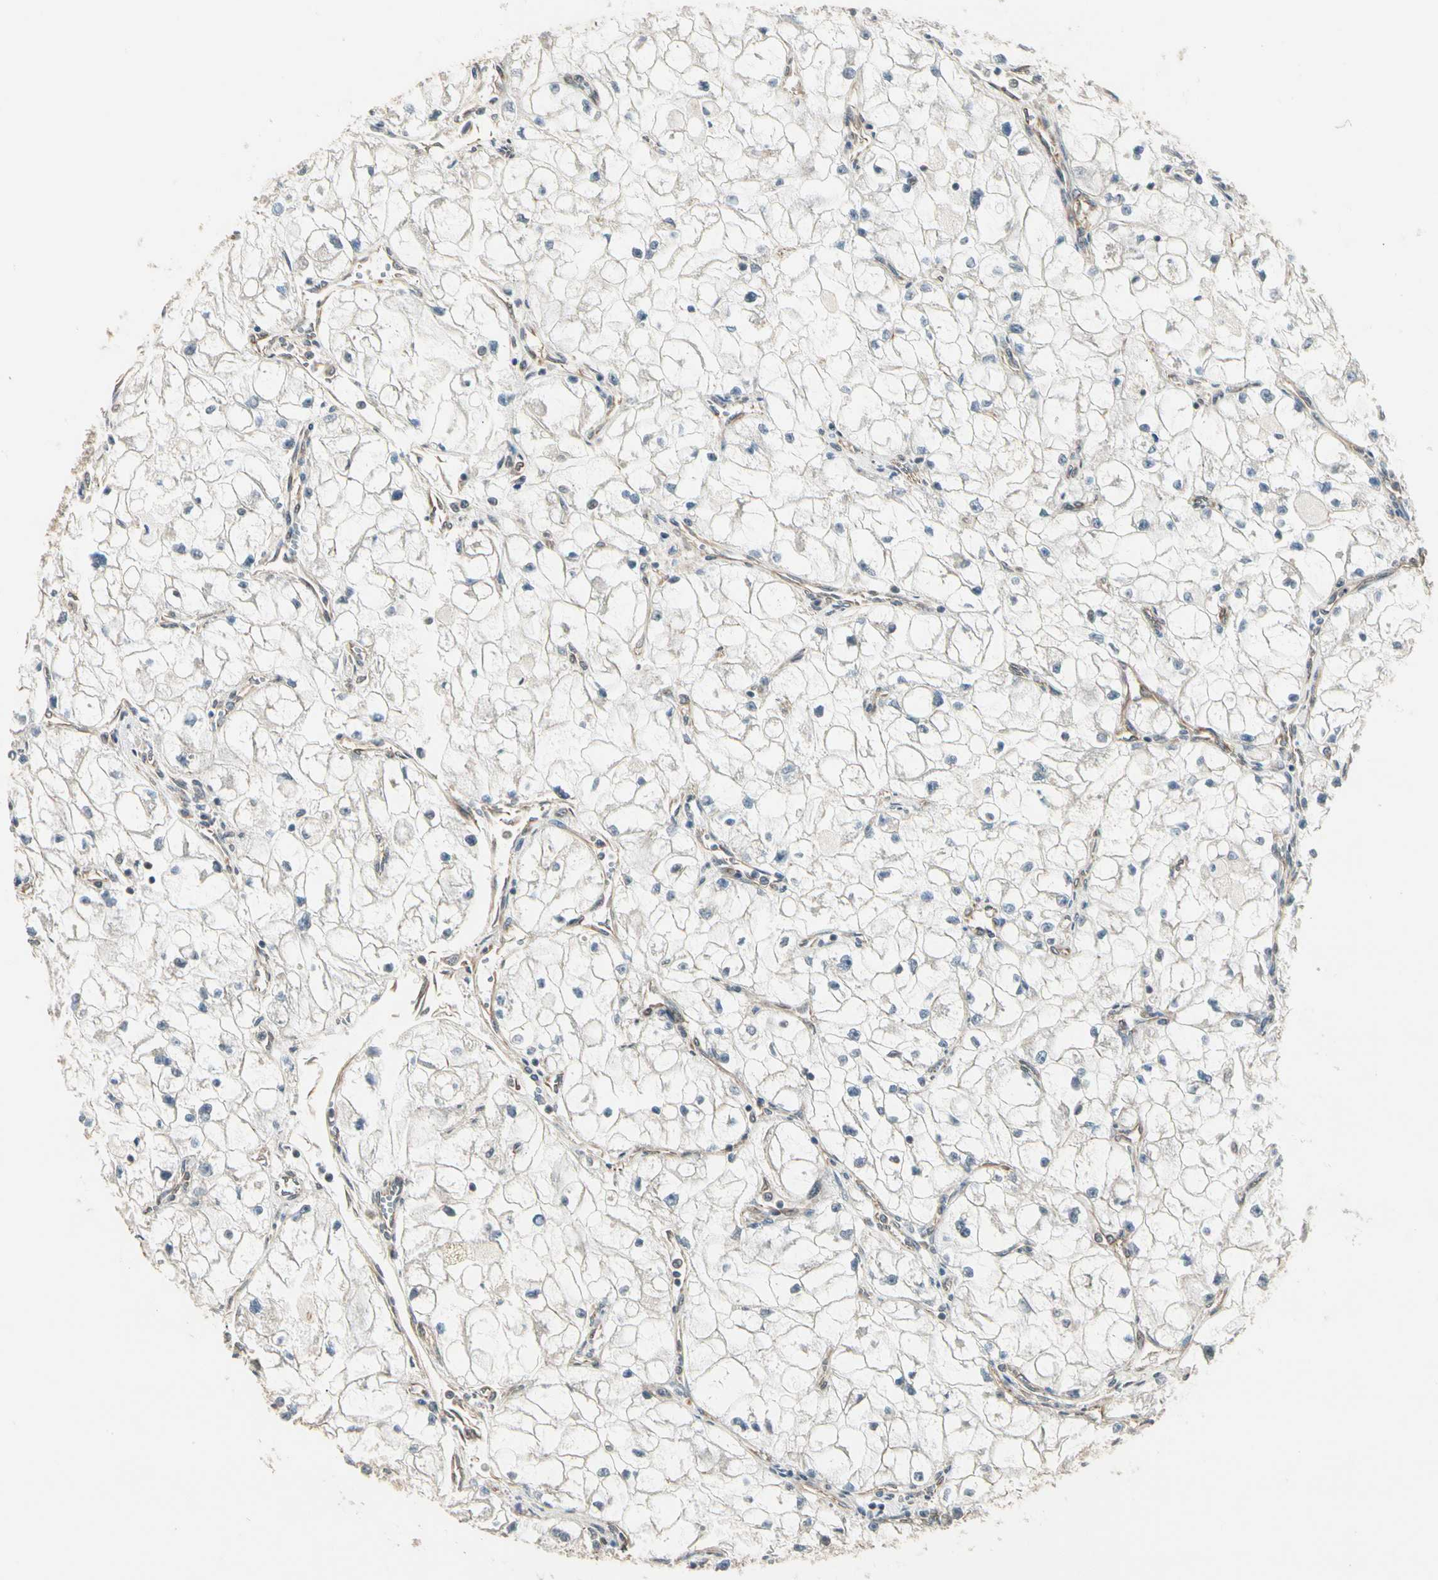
{"staining": {"intensity": "negative", "quantity": "none", "location": "none"}, "tissue": "renal cancer", "cell_type": "Tumor cells", "image_type": "cancer", "snomed": [{"axis": "morphology", "description": "Adenocarcinoma, NOS"}, {"axis": "topography", "description": "Kidney"}], "caption": "DAB (3,3'-diaminobenzidine) immunohistochemical staining of renal cancer shows no significant positivity in tumor cells. (DAB (3,3'-diaminobenzidine) IHC, high magnification).", "gene": "ROCK2", "patient": {"sex": "female", "age": 70}}